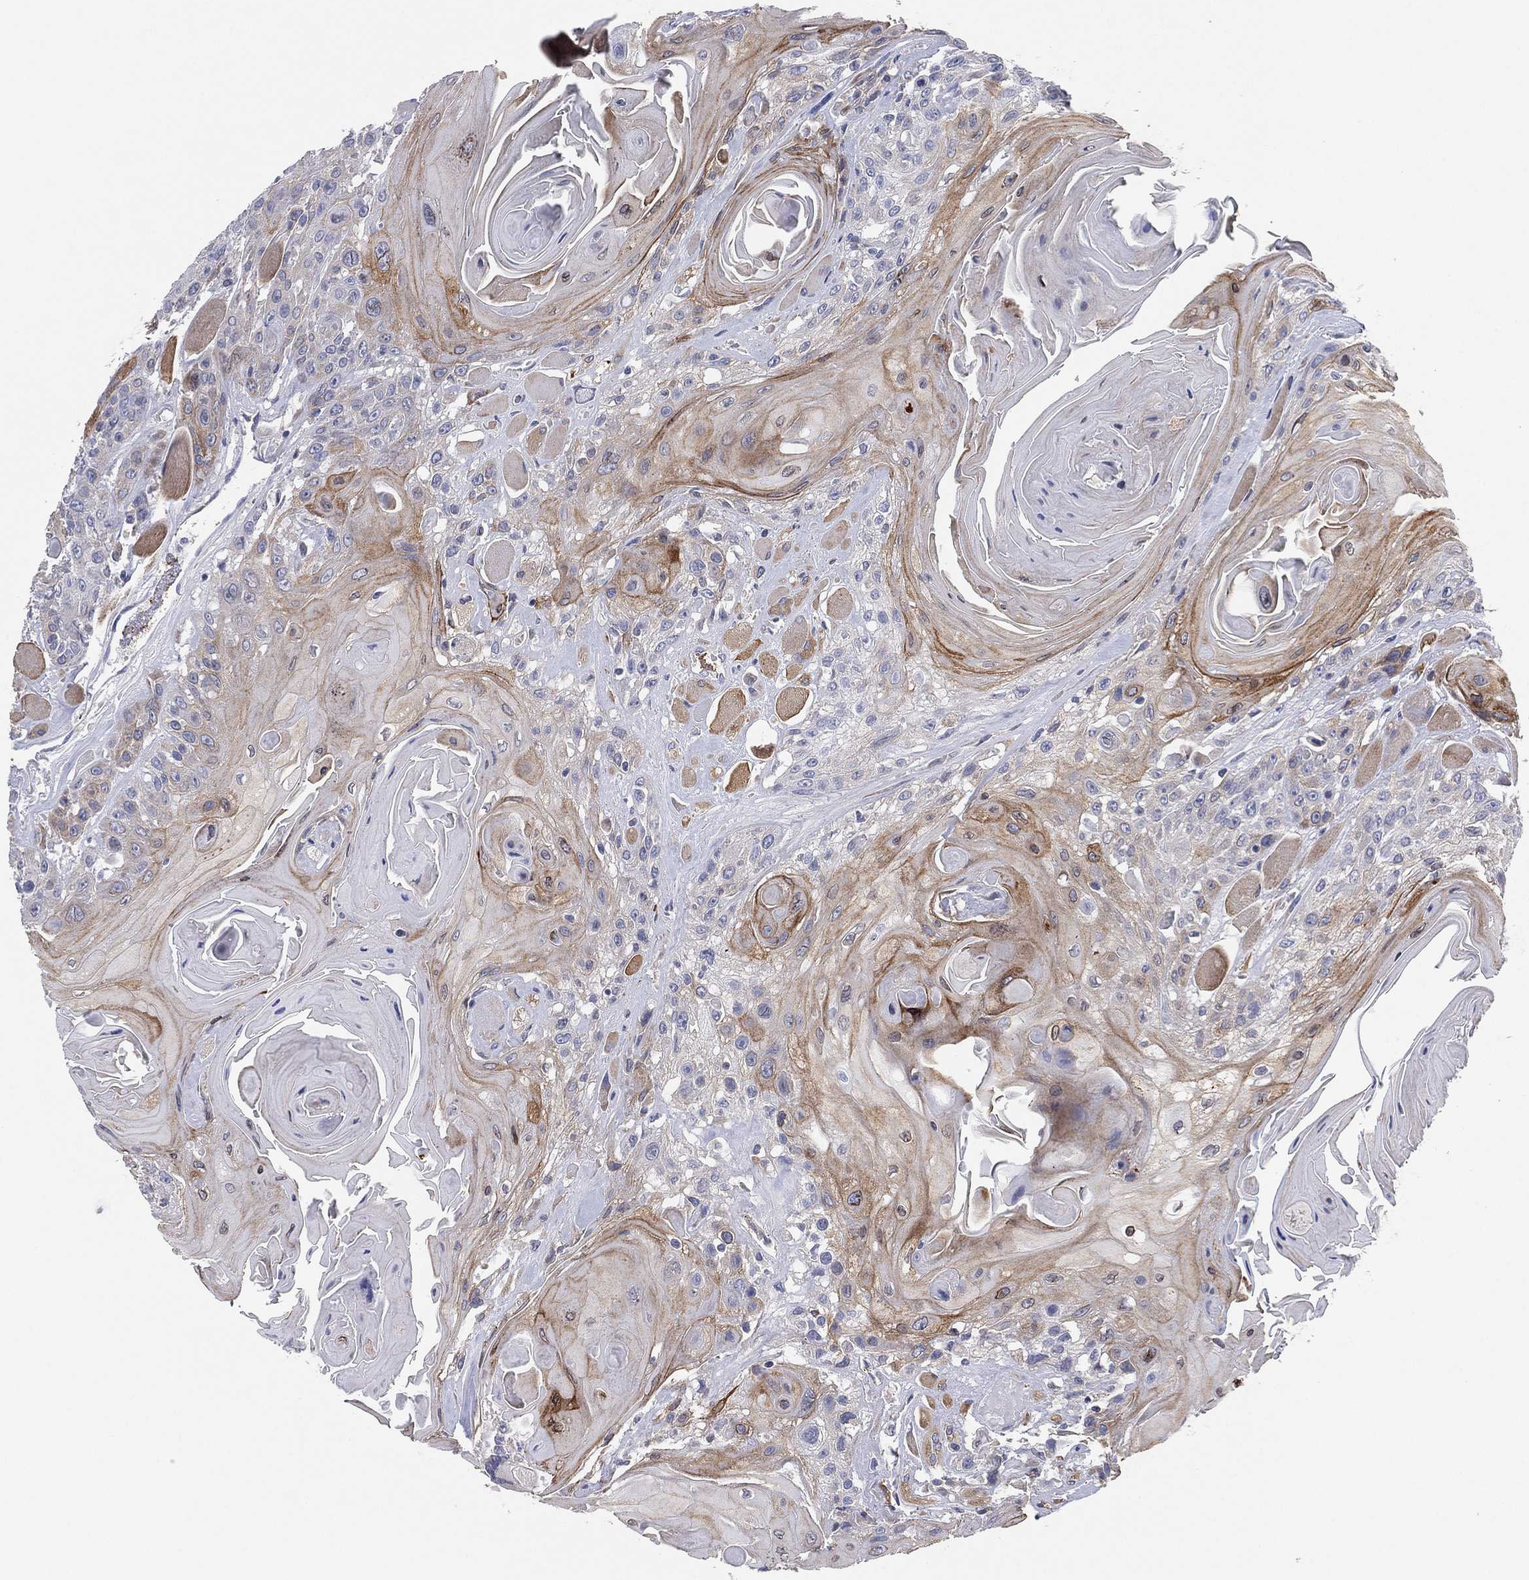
{"staining": {"intensity": "moderate", "quantity": "<25%", "location": "cytoplasmic/membranous"}, "tissue": "head and neck cancer", "cell_type": "Tumor cells", "image_type": "cancer", "snomed": [{"axis": "morphology", "description": "Squamous cell carcinoma, NOS"}, {"axis": "topography", "description": "Head-Neck"}], "caption": "Immunohistochemistry (IHC) of squamous cell carcinoma (head and neck) exhibits low levels of moderate cytoplasmic/membranous positivity in about <25% of tumor cells.", "gene": "TMEM40", "patient": {"sex": "female", "age": 59}}